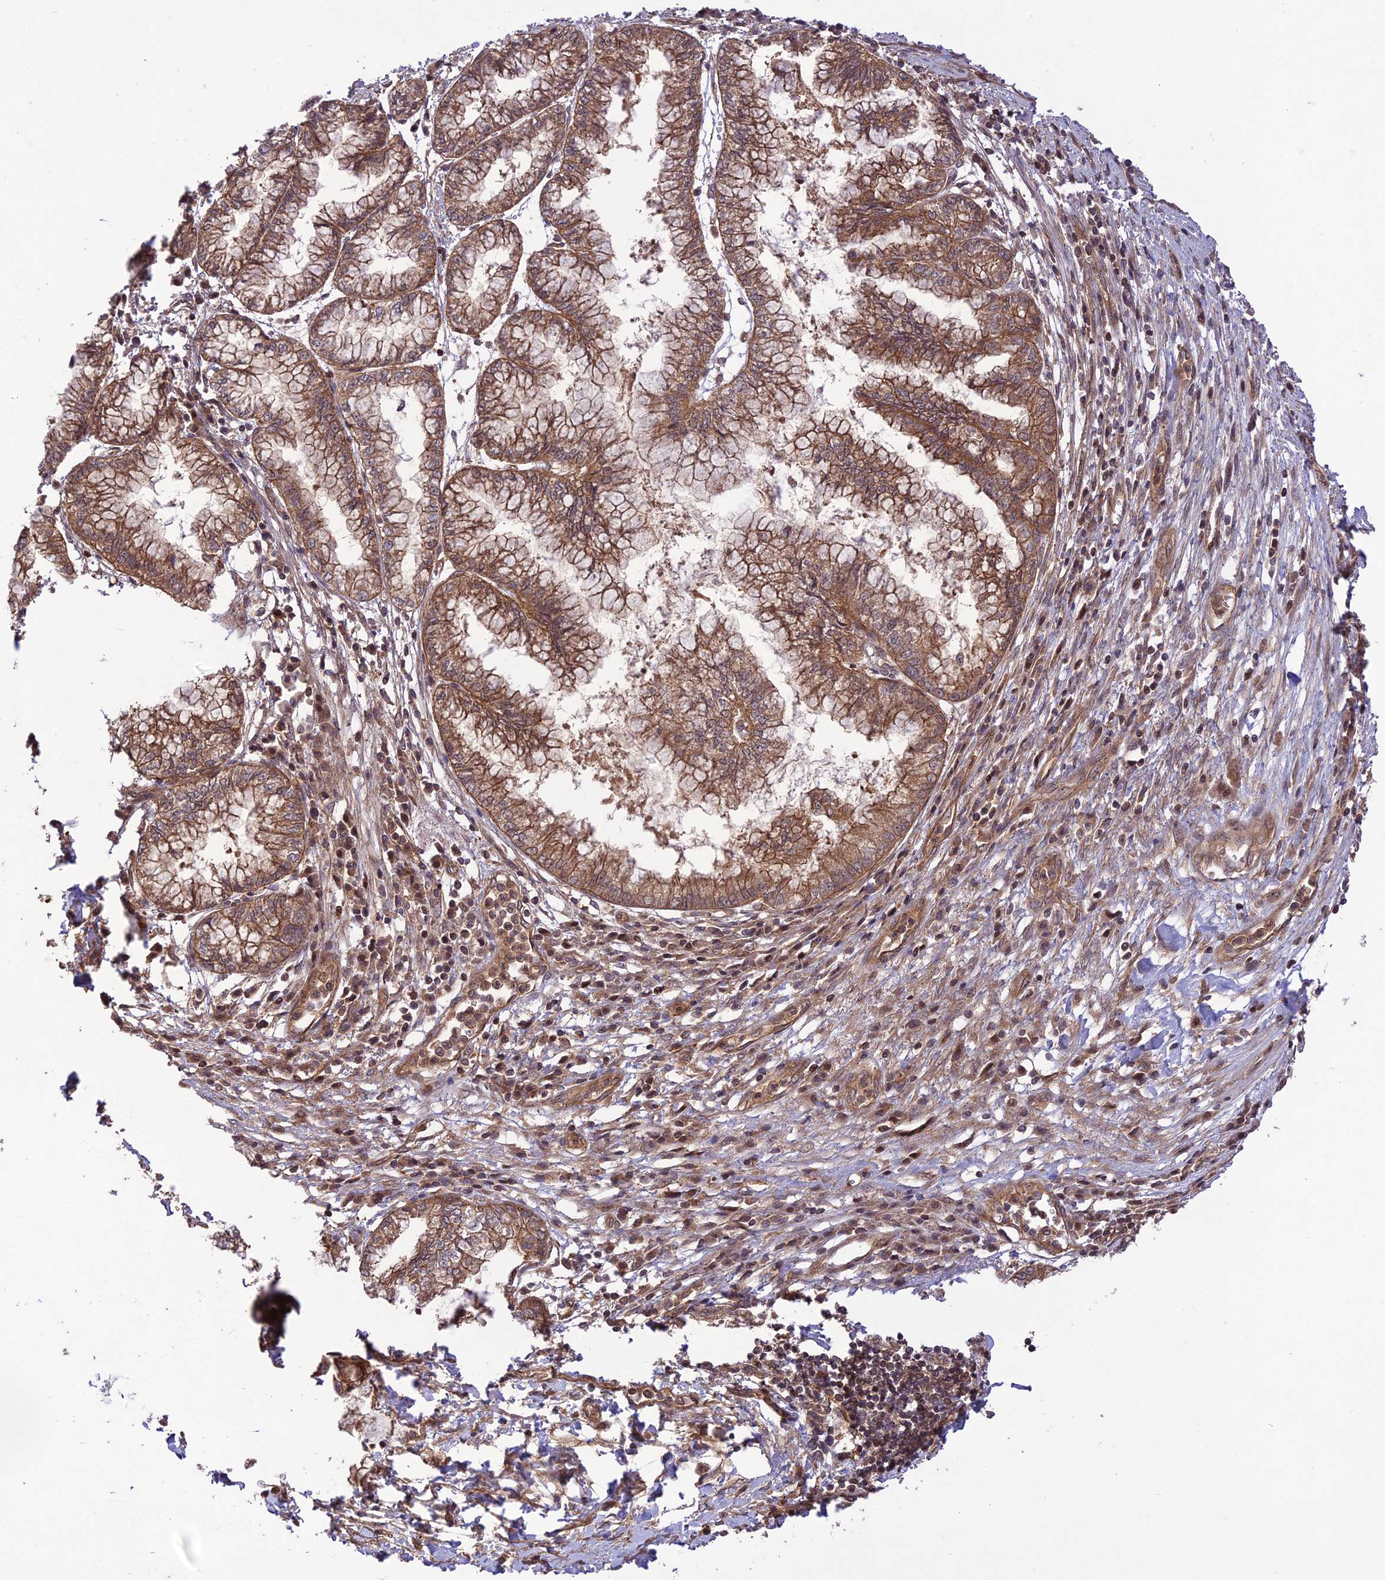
{"staining": {"intensity": "moderate", "quantity": ">75%", "location": "cytoplasmic/membranous"}, "tissue": "pancreatic cancer", "cell_type": "Tumor cells", "image_type": "cancer", "snomed": [{"axis": "morphology", "description": "Adenocarcinoma, NOS"}, {"axis": "topography", "description": "Pancreas"}], "caption": "An IHC photomicrograph of tumor tissue is shown. Protein staining in brown highlights moderate cytoplasmic/membranous positivity in adenocarcinoma (pancreatic) within tumor cells.", "gene": "FCHSD1", "patient": {"sex": "male", "age": 73}}